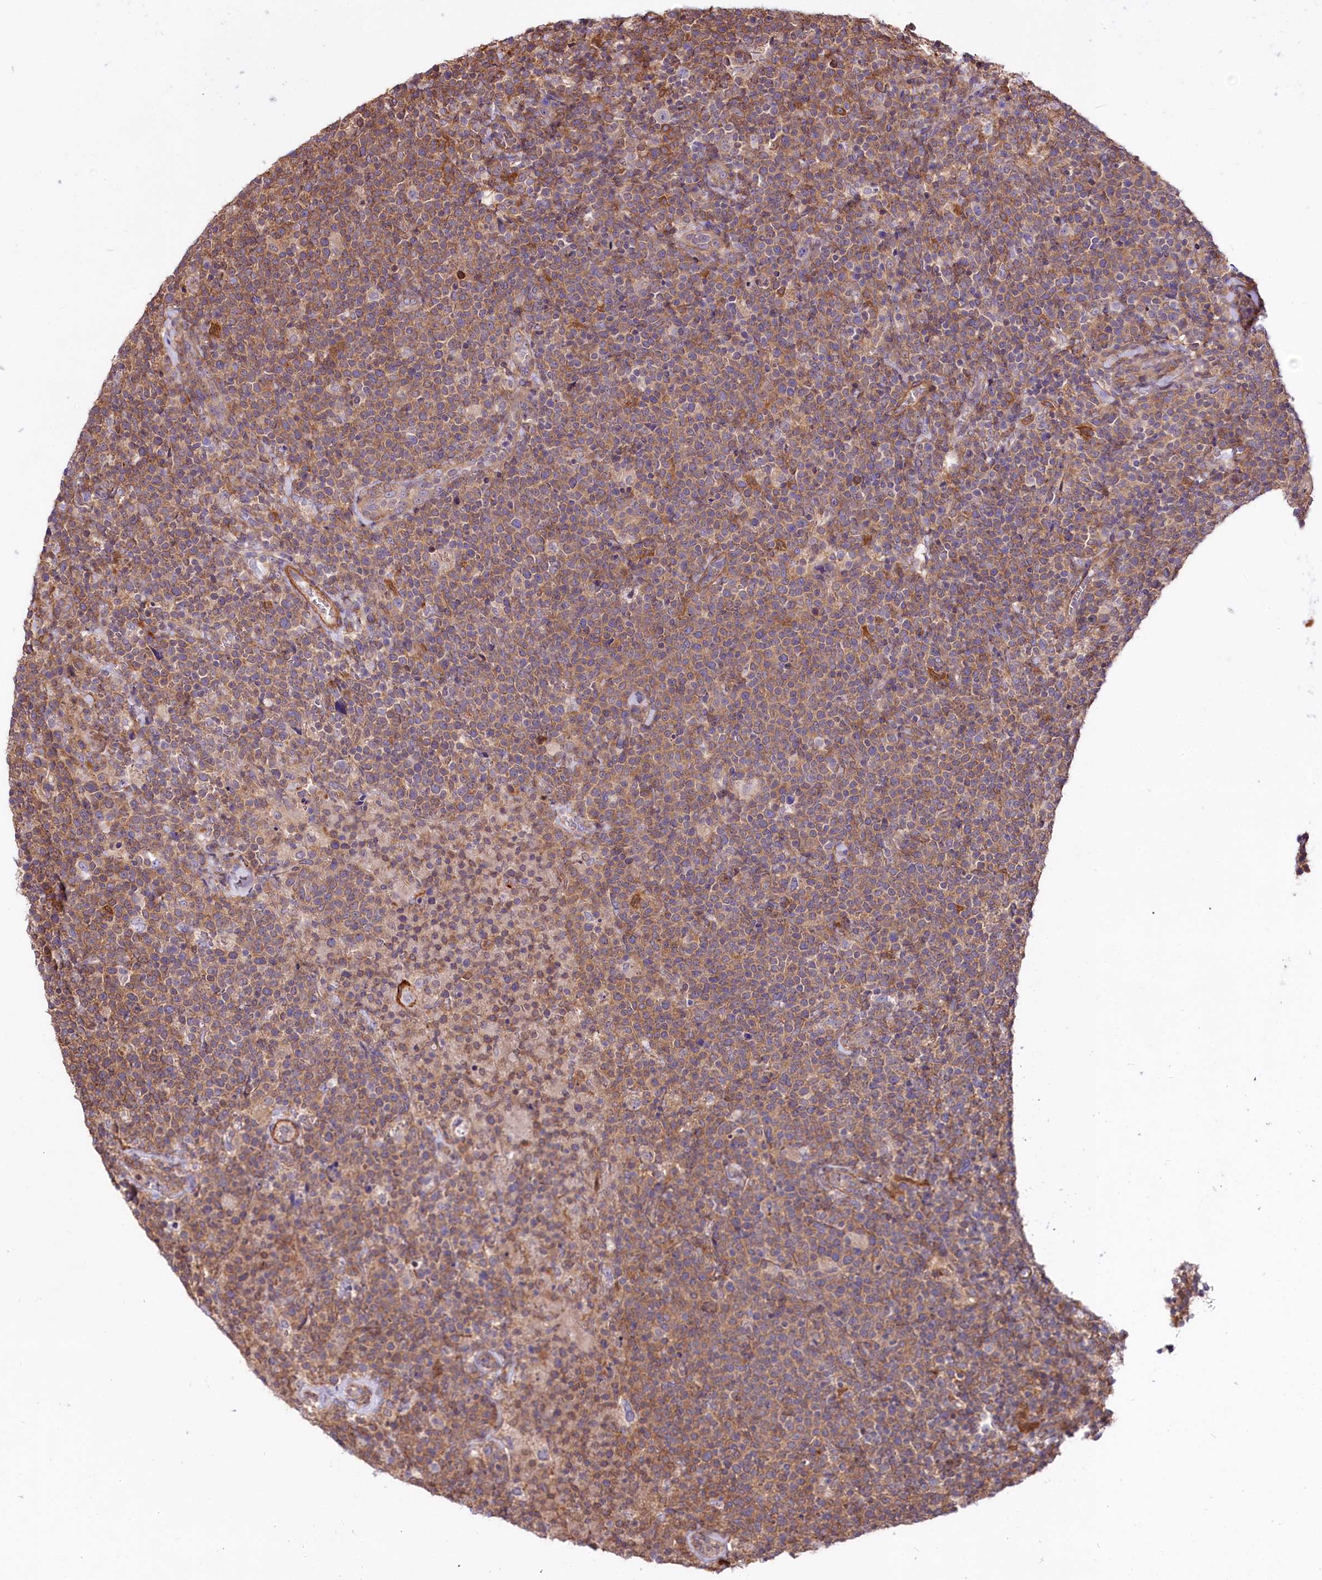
{"staining": {"intensity": "moderate", "quantity": ">75%", "location": "cytoplasmic/membranous"}, "tissue": "lymphoma", "cell_type": "Tumor cells", "image_type": "cancer", "snomed": [{"axis": "morphology", "description": "Malignant lymphoma, non-Hodgkin's type, High grade"}, {"axis": "topography", "description": "Lymph node"}], "caption": "An immunohistochemistry histopathology image of tumor tissue is shown. Protein staining in brown highlights moderate cytoplasmic/membranous positivity in high-grade malignant lymphoma, non-Hodgkin's type within tumor cells.", "gene": "FCHSD2", "patient": {"sex": "male", "age": 61}}